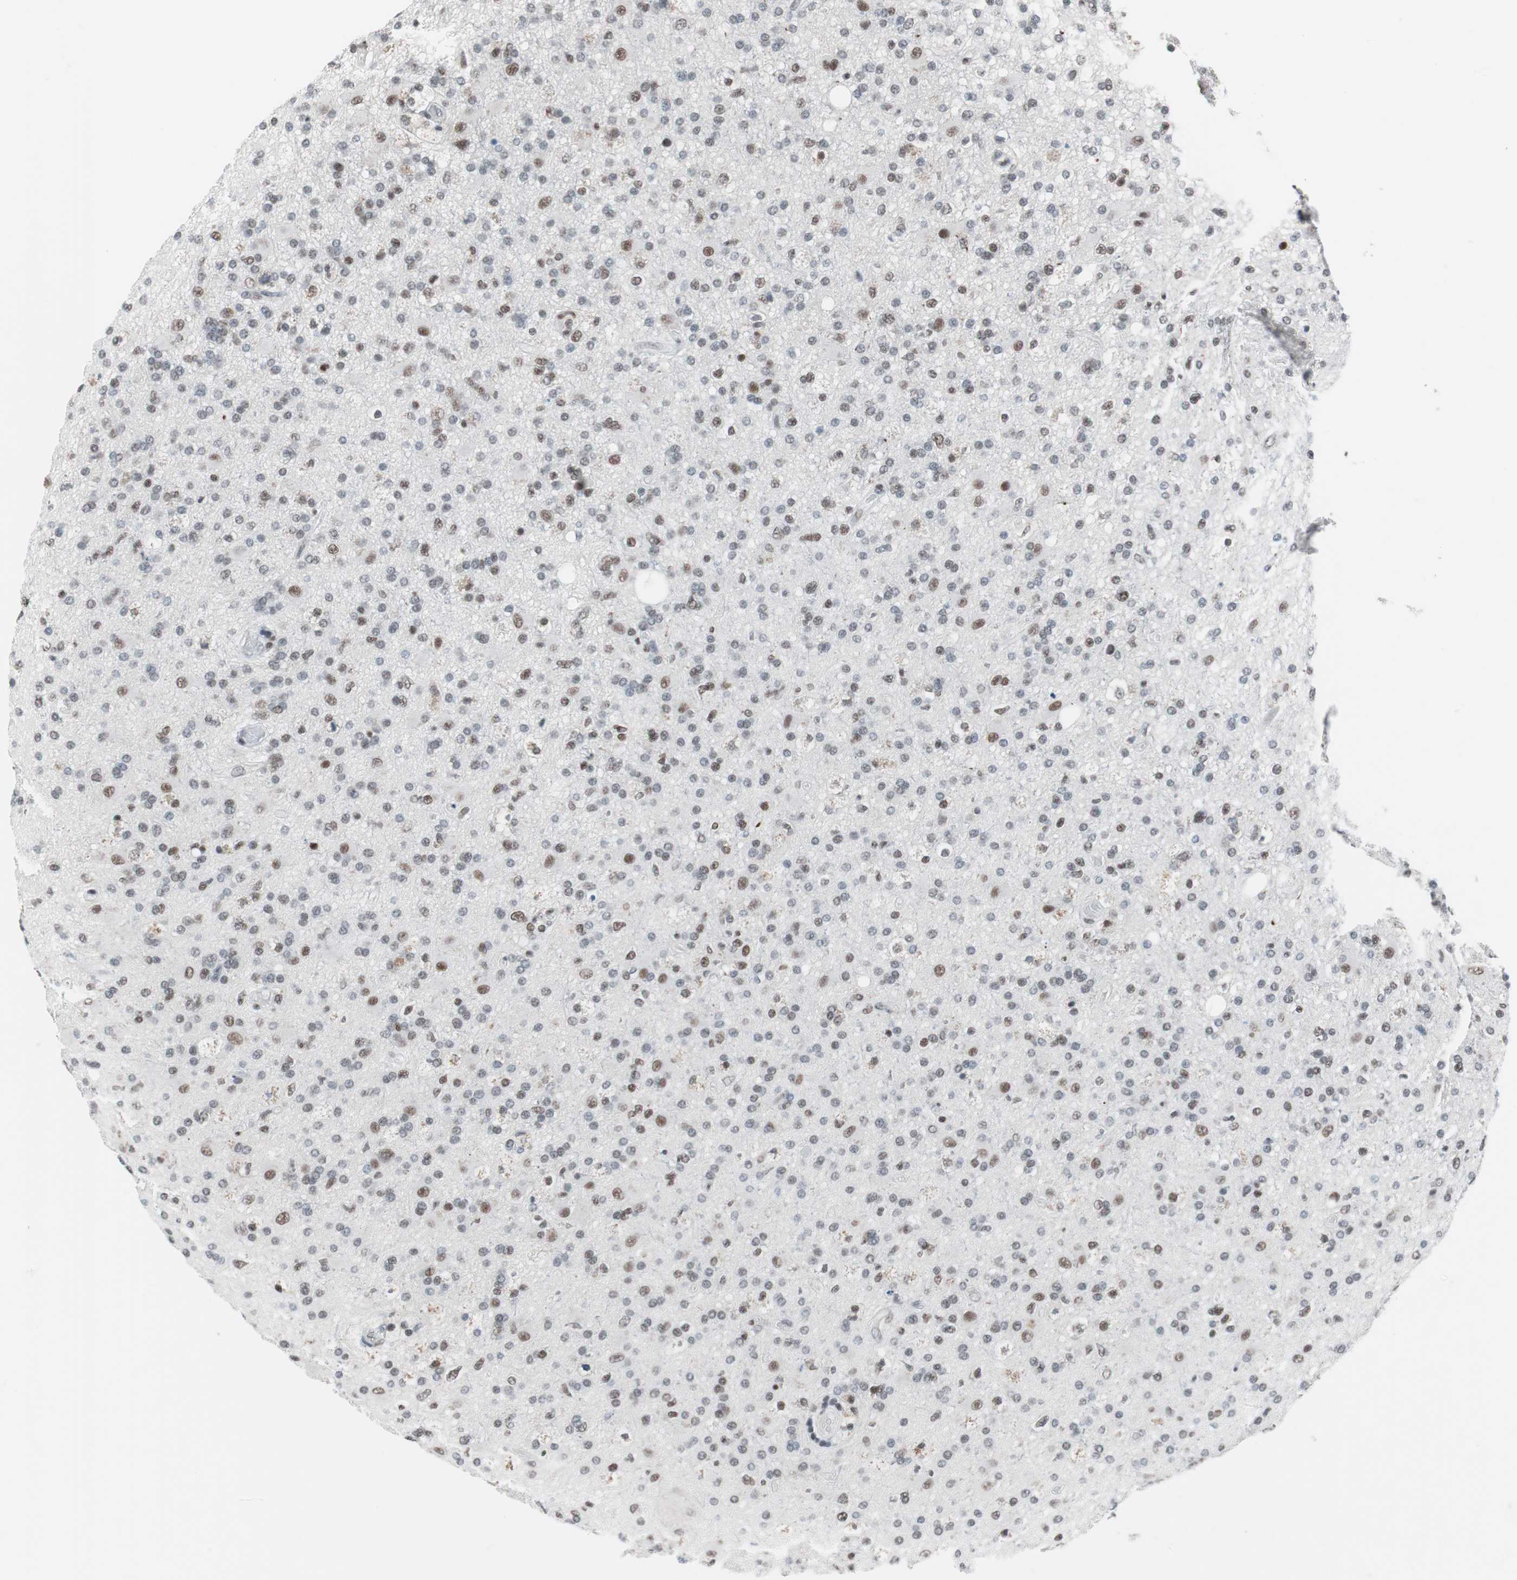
{"staining": {"intensity": "moderate", "quantity": "<25%", "location": "nuclear"}, "tissue": "glioma", "cell_type": "Tumor cells", "image_type": "cancer", "snomed": [{"axis": "morphology", "description": "Glioma, malignant, High grade"}, {"axis": "topography", "description": "Brain"}], "caption": "Glioma stained with a brown dye demonstrates moderate nuclear positive staining in about <25% of tumor cells.", "gene": "ARID1A", "patient": {"sex": "male", "age": 33}}